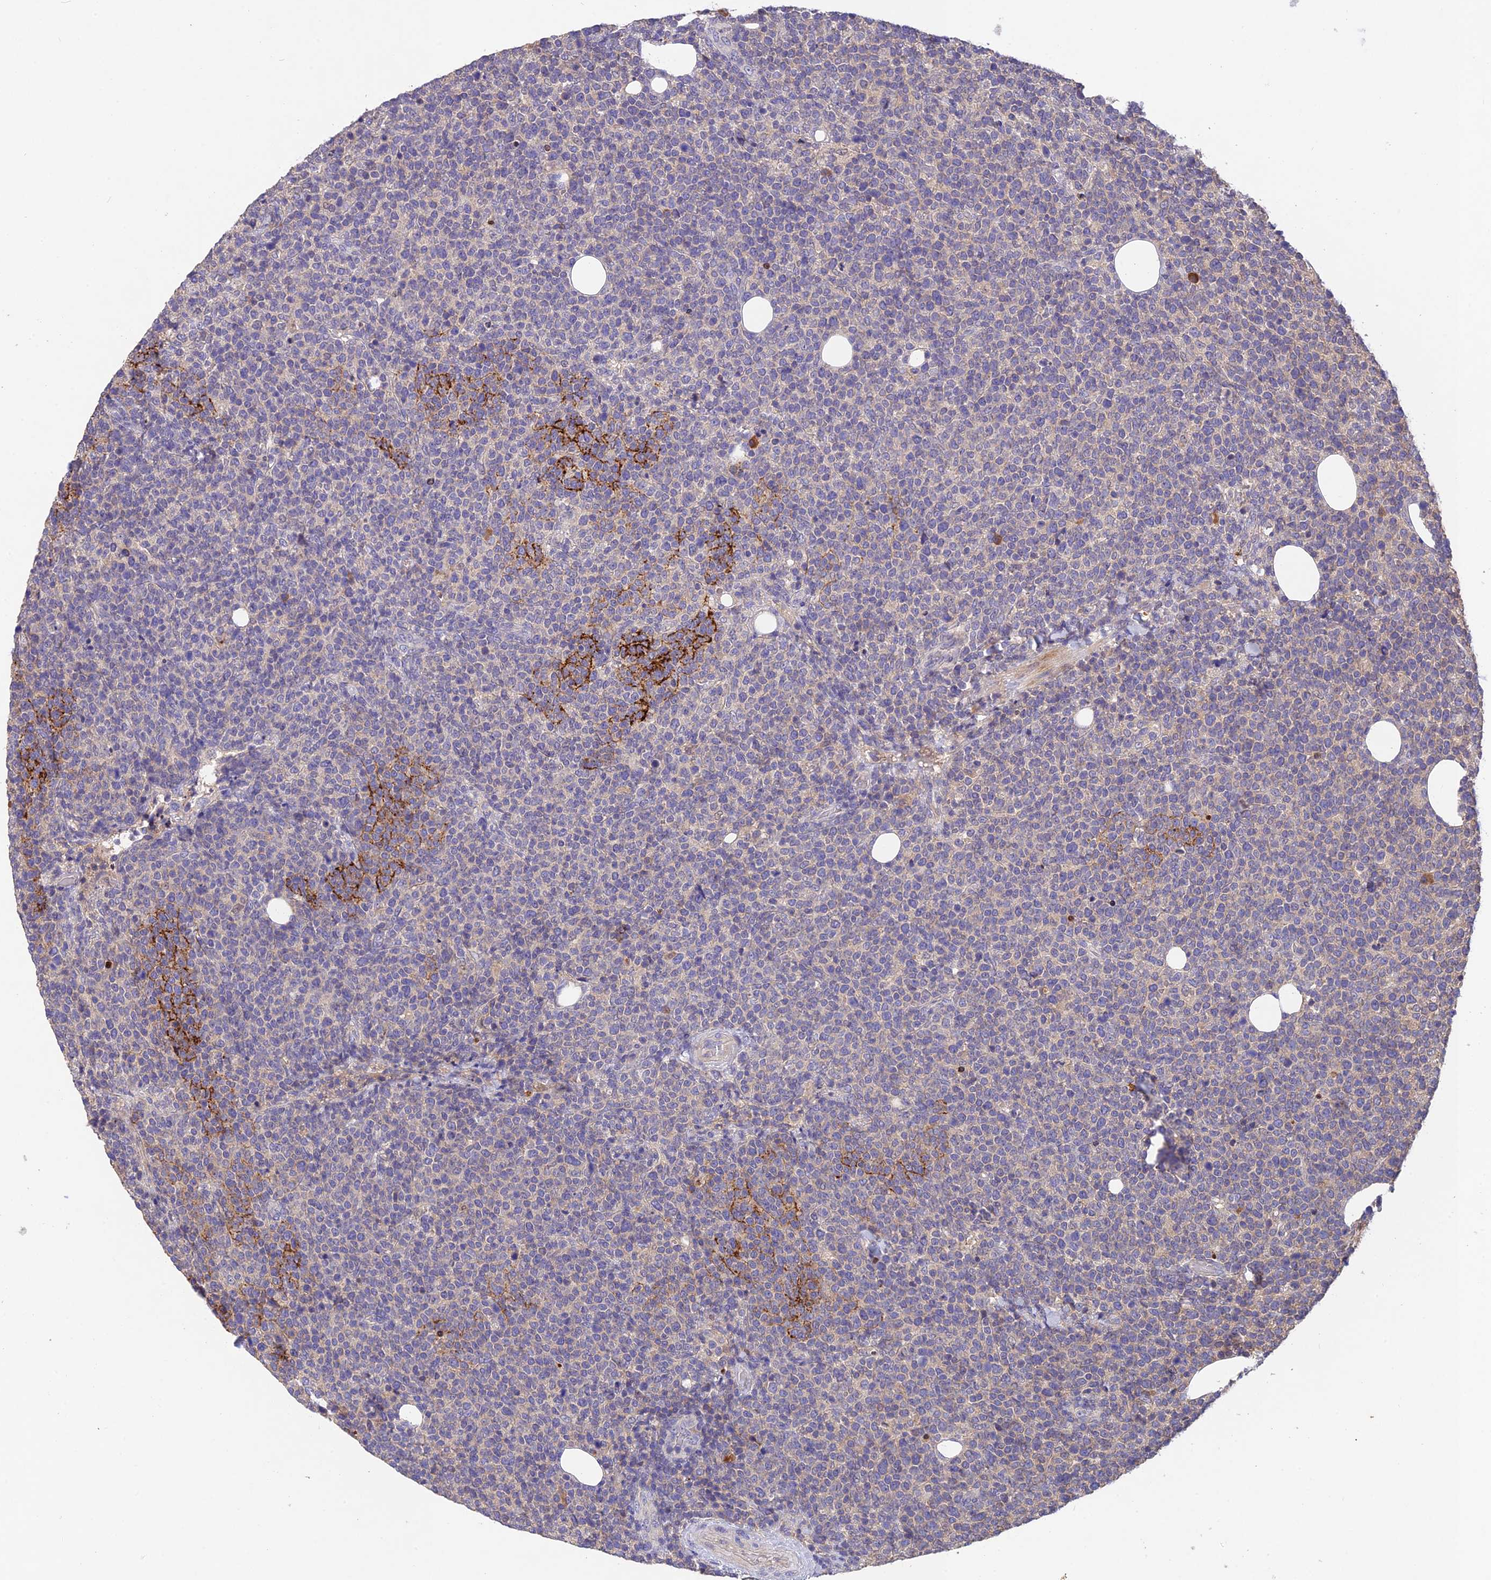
{"staining": {"intensity": "negative", "quantity": "none", "location": "none"}, "tissue": "lymphoma", "cell_type": "Tumor cells", "image_type": "cancer", "snomed": [{"axis": "morphology", "description": "Malignant lymphoma, non-Hodgkin's type, High grade"}, {"axis": "topography", "description": "Lymph node"}], "caption": "Immunohistochemistry (IHC) of human lymphoma demonstrates no staining in tumor cells. The staining is performed using DAB brown chromogen with nuclei counter-stained in using hematoxylin.", "gene": "DENND5B", "patient": {"sex": "male", "age": 61}}